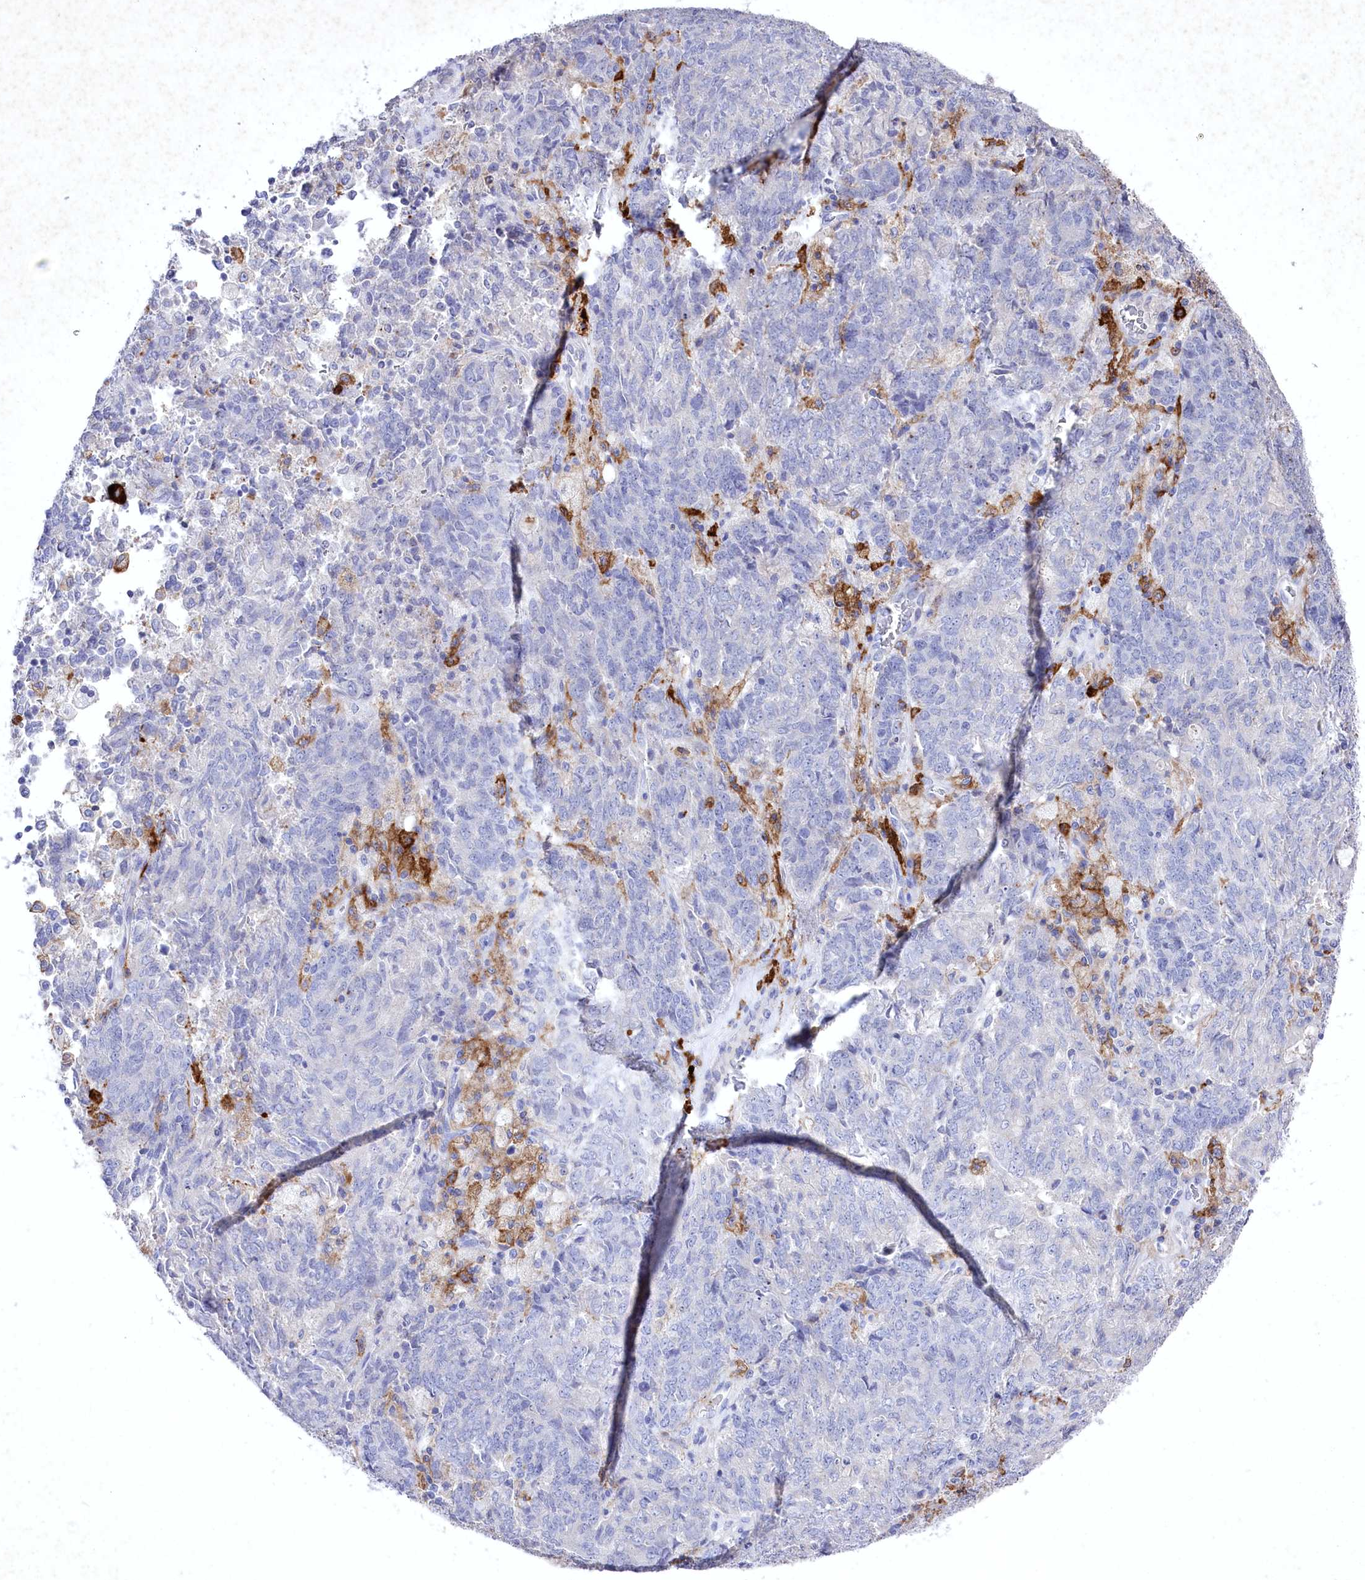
{"staining": {"intensity": "negative", "quantity": "none", "location": "none"}, "tissue": "endometrial cancer", "cell_type": "Tumor cells", "image_type": "cancer", "snomed": [{"axis": "morphology", "description": "Adenocarcinoma, NOS"}, {"axis": "topography", "description": "Endometrium"}], "caption": "IHC photomicrograph of neoplastic tissue: human endometrial adenocarcinoma stained with DAB demonstrates no significant protein expression in tumor cells. (Brightfield microscopy of DAB immunohistochemistry (IHC) at high magnification).", "gene": "CLEC4M", "patient": {"sex": "female", "age": 80}}